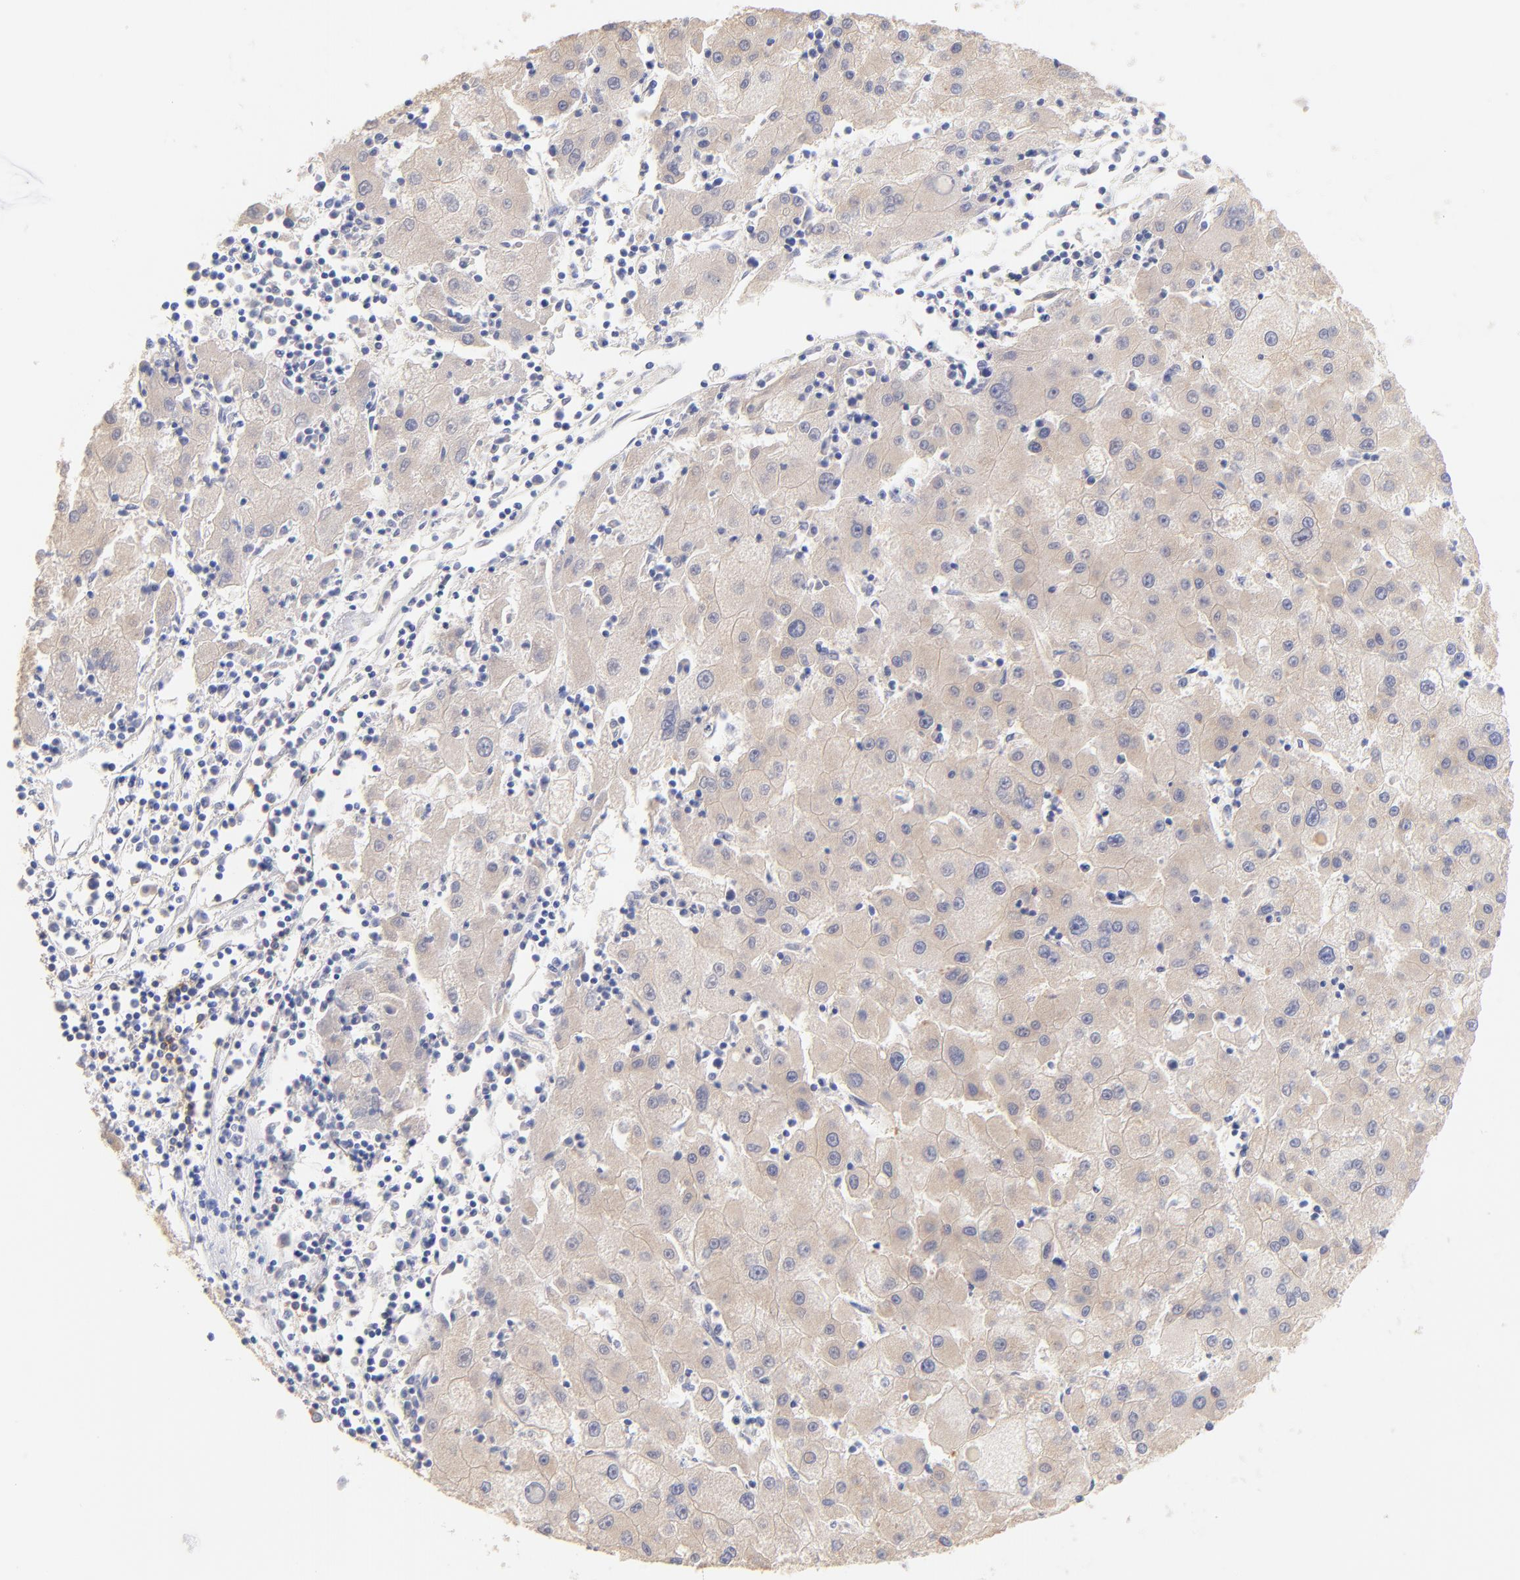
{"staining": {"intensity": "weak", "quantity": ">75%", "location": "cytoplasmic/membranous"}, "tissue": "liver cancer", "cell_type": "Tumor cells", "image_type": "cancer", "snomed": [{"axis": "morphology", "description": "Carcinoma, Hepatocellular, NOS"}, {"axis": "topography", "description": "Liver"}], "caption": "Immunohistochemistry photomicrograph of neoplastic tissue: liver hepatocellular carcinoma stained using IHC exhibits low levels of weak protein expression localized specifically in the cytoplasmic/membranous of tumor cells, appearing as a cytoplasmic/membranous brown color.", "gene": "TNFRSF13C", "patient": {"sex": "male", "age": 72}}